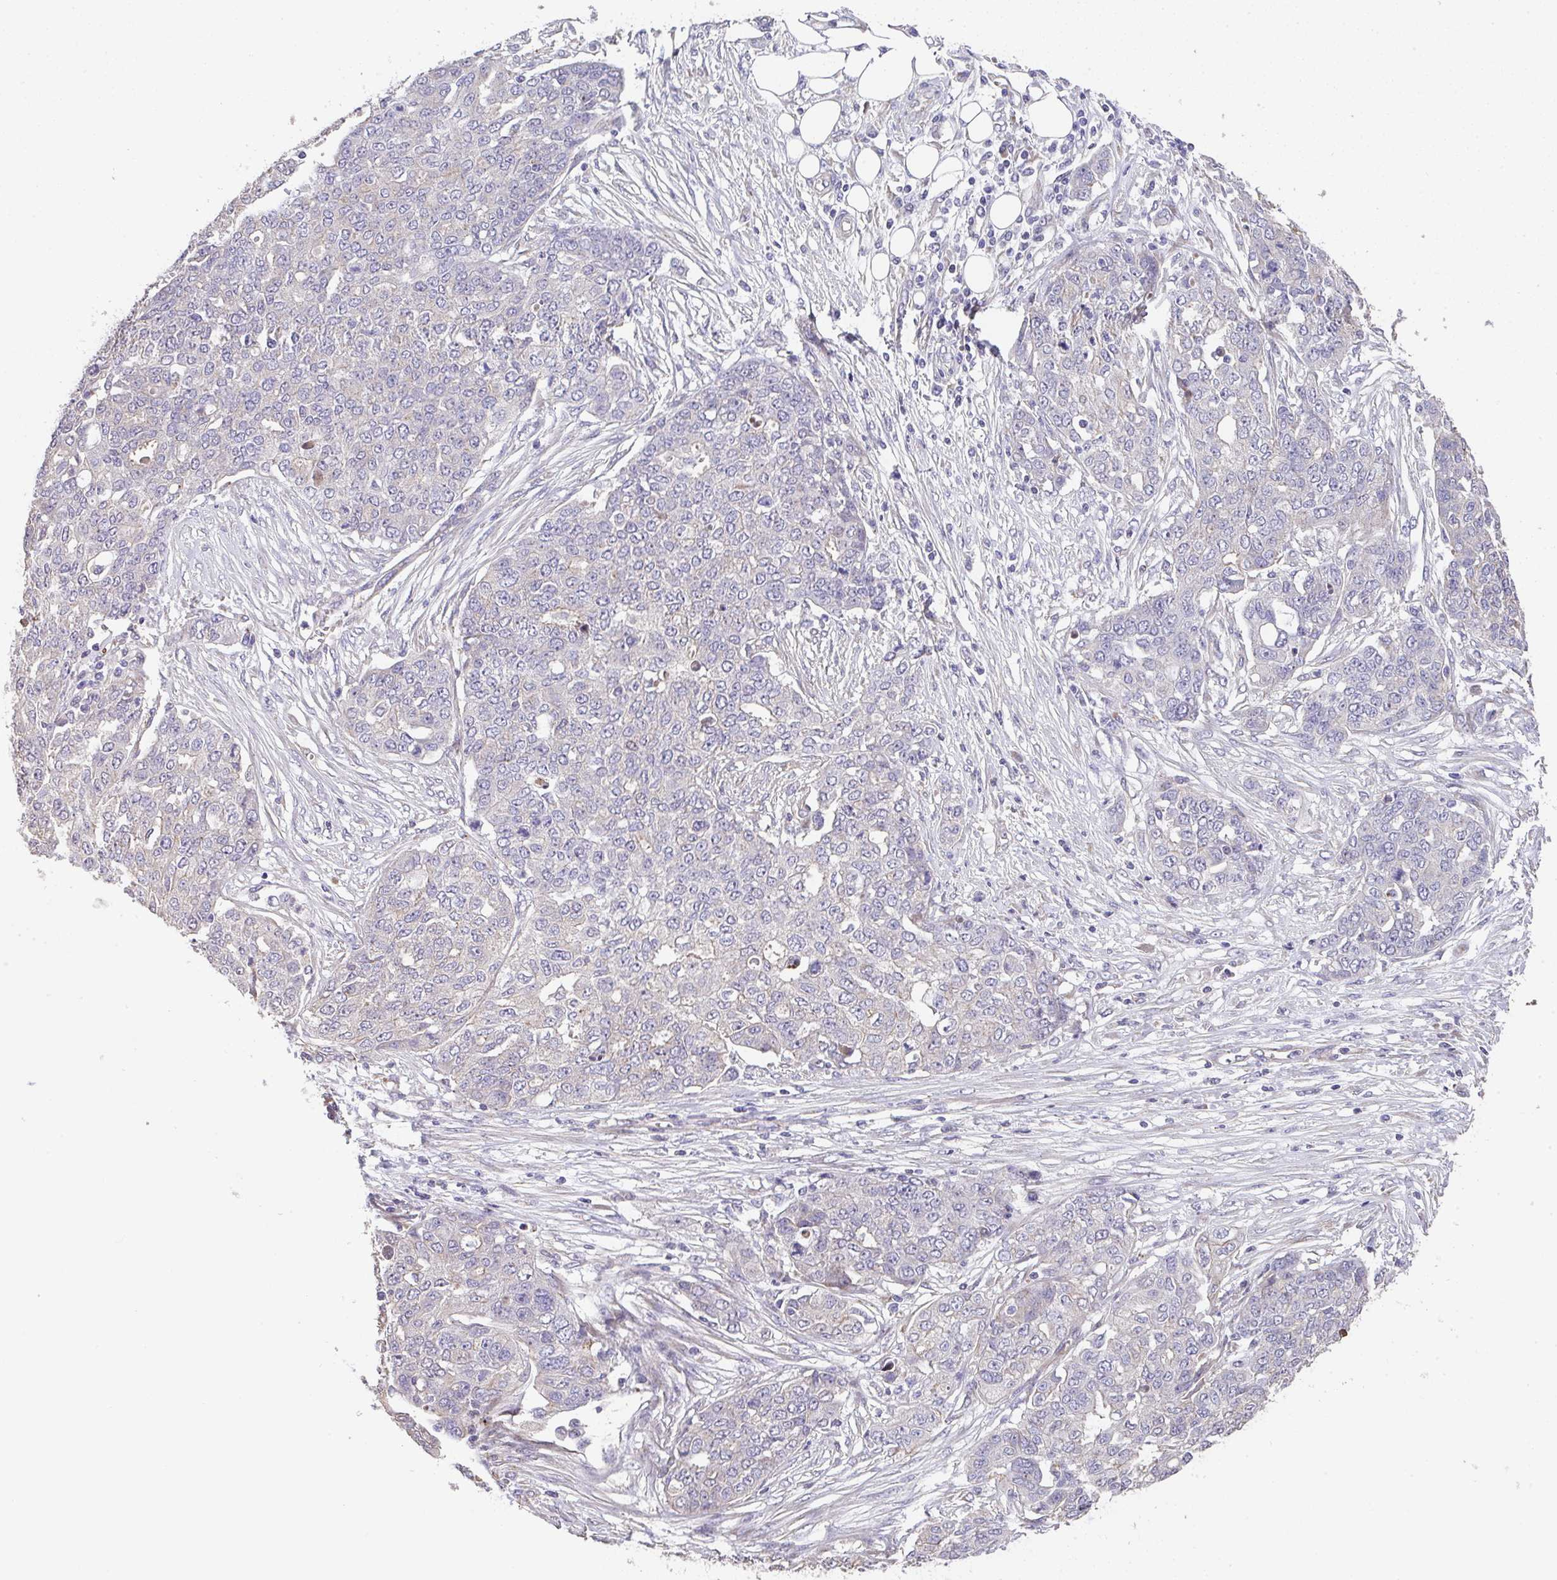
{"staining": {"intensity": "negative", "quantity": "none", "location": "none"}, "tissue": "ovarian cancer", "cell_type": "Tumor cells", "image_type": "cancer", "snomed": [{"axis": "morphology", "description": "Cystadenocarcinoma, serous, NOS"}, {"axis": "topography", "description": "Soft tissue"}, {"axis": "topography", "description": "Ovary"}], "caption": "Immunohistochemistry (IHC) photomicrograph of neoplastic tissue: human ovarian cancer stained with DAB (3,3'-diaminobenzidine) exhibits no significant protein staining in tumor cells.", "gene": "RUNDC3B", "patient": {"sex": "female", "age": 57}}